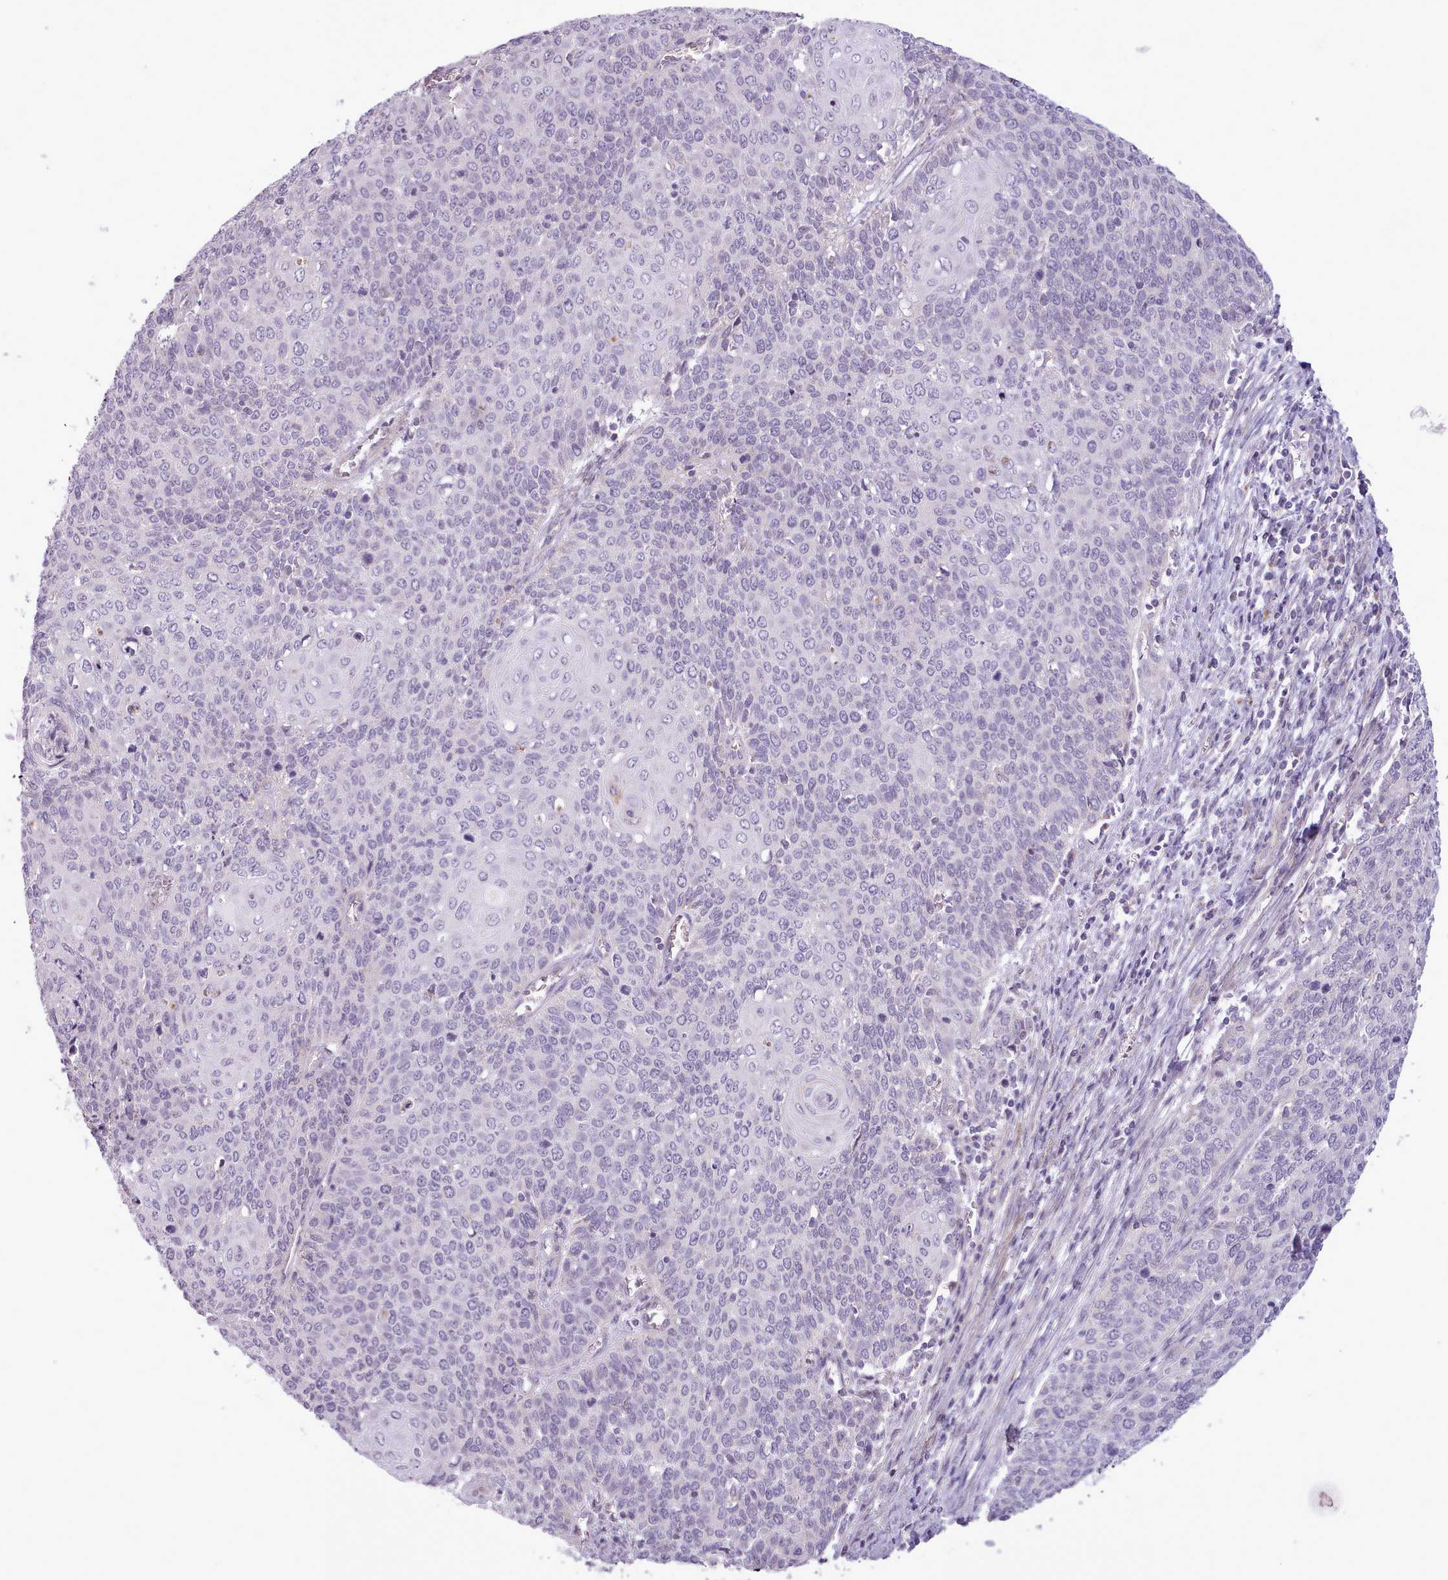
{"staining": {"intensity": "negative", "quantity": "none", "location": "none"}, "tissue": "cervical cancer", "cell_type": "Tumor cells", "image_type": "cancer", "snomed": [{"axis": "morphology", "description": "Squamous cell carcinoma, NOS"}, {"axis": "topography", "description": "Cervix"}], "caption": "This photomicrograph is of cervical cancer (squamous cell carcinoma) stained with immunohistochemistry (IHC) to label a protein in brown with the nuclei are counter-stained blue. There is no expression in tumor cells. (Immunohistochemistry (ihc), brightfield microscopy, high magnification).", "gene": "AVL9", "patient": {"sex": "female", "age": 39}}